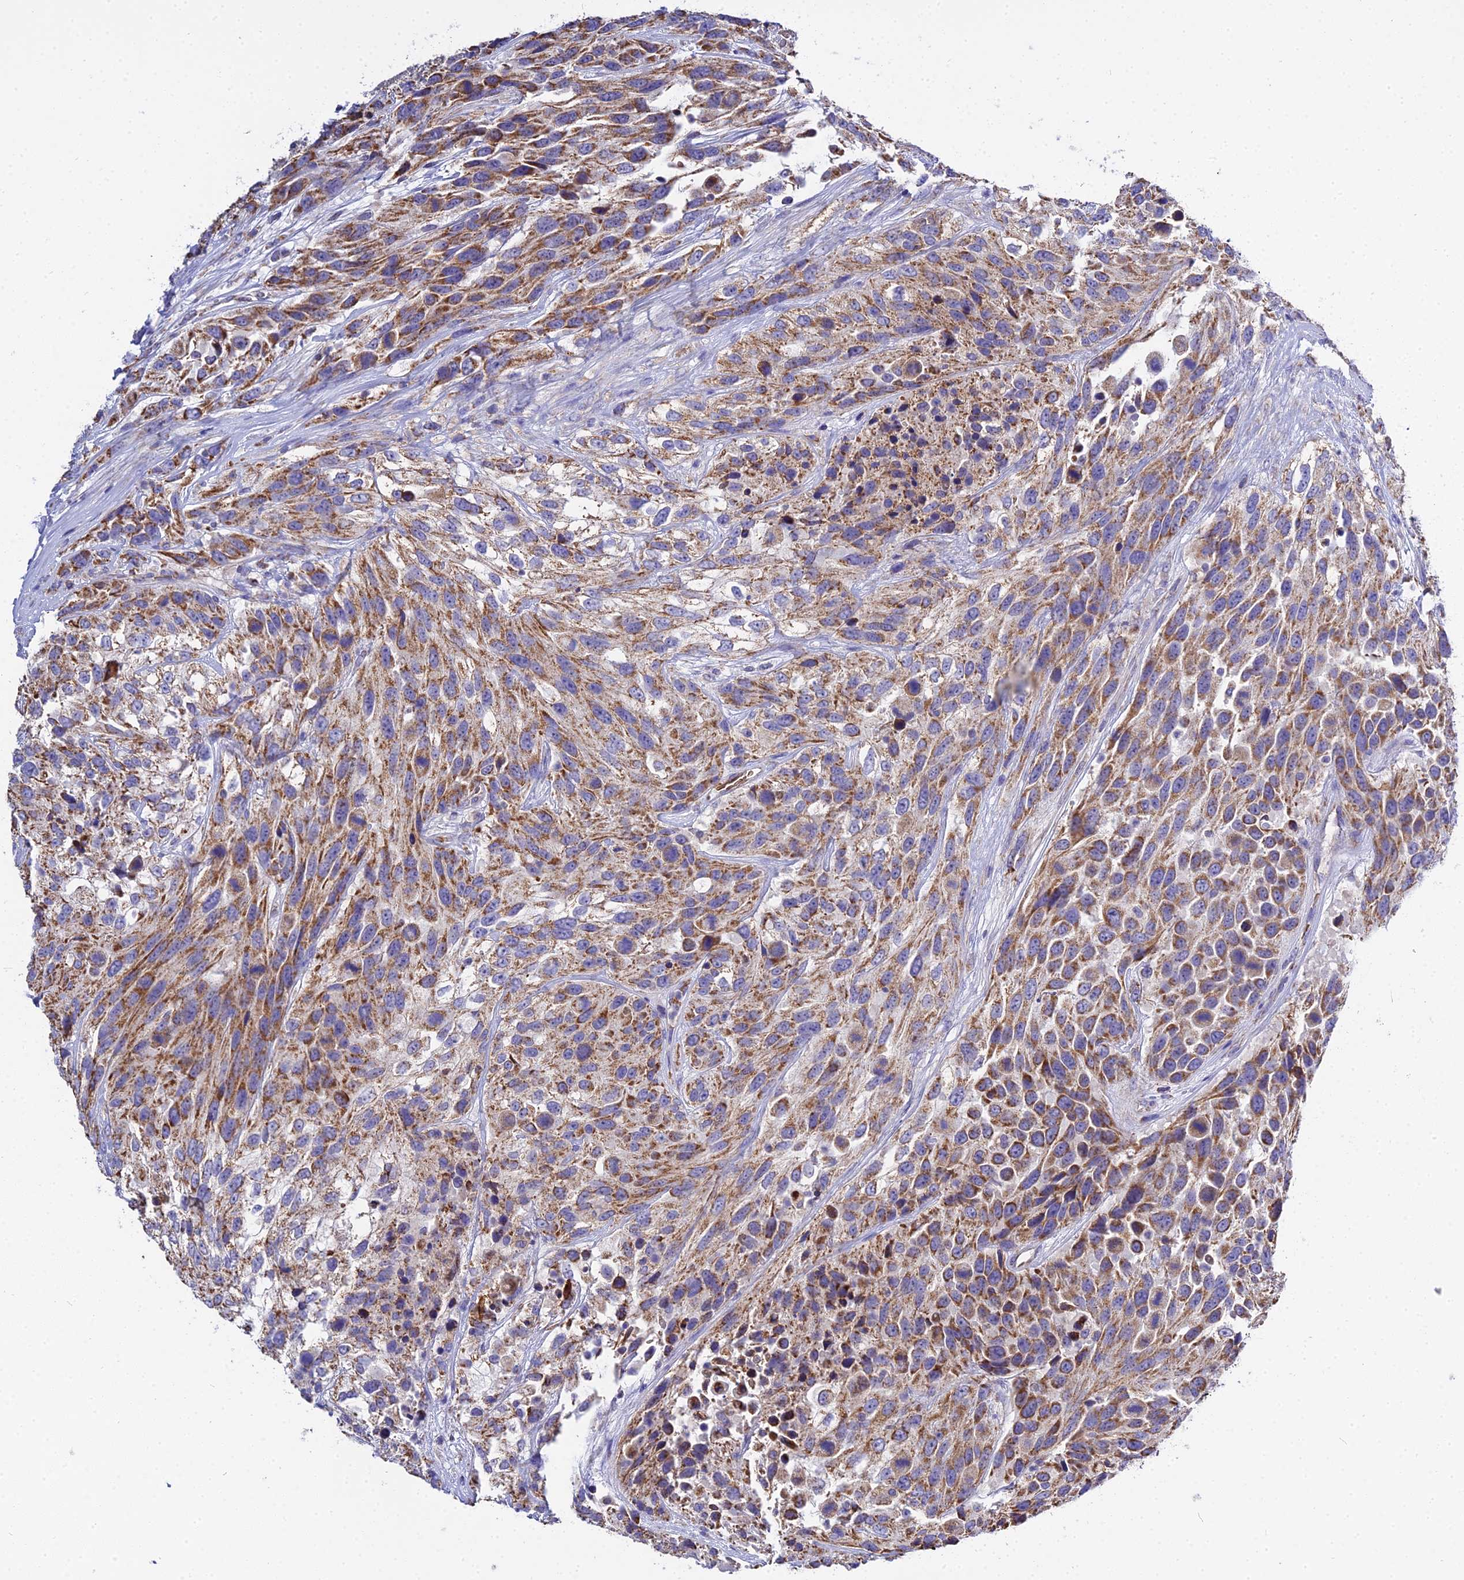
{"staining": {"intensity": "moderate", "quantity": ">75%", "location": "cytoplasmic/membranous"}, "tissue": "urothelial cancer", "cell_type": "Tumor cells", "image_type": "cancer", "snomed": [{"axis": "morphology", "description": "Urothelial carcinoma, High grade"}, {"axis": "topography", "description": "Urinary bladder"}], "caption": "Approximately >75% of tumor cells in human urothelial carcinoma (high-grade) show moderate cytoplasmic/membranous protein positivity as visualized by brown immunohistochemical staining.", "gene": "TYW5", "patient": {"sex": "female", "age": 70}}